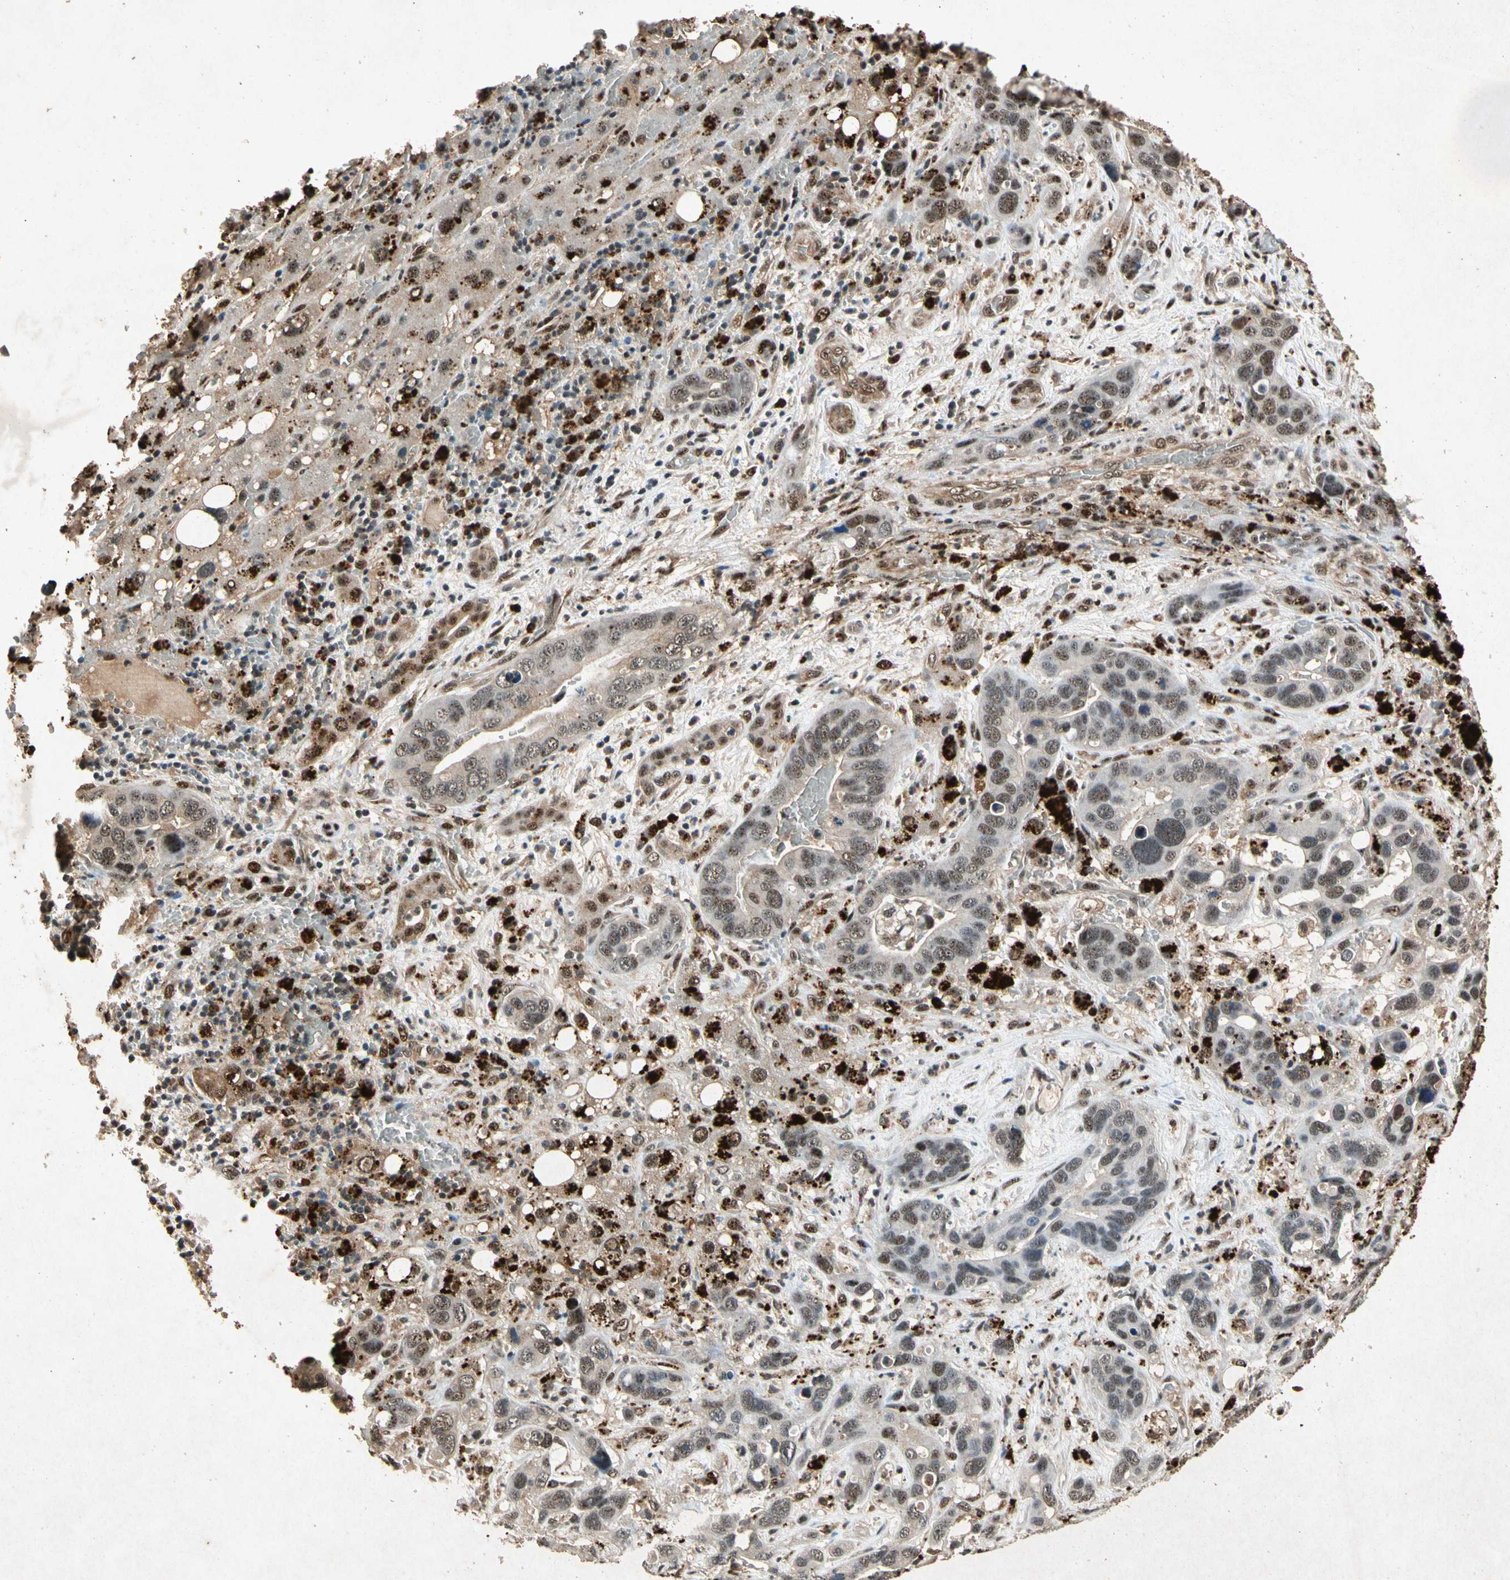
{"staining": {"intensity": "moderate", "quantity": ">75%", "location": "cytoplasmic/membranous,nuclear"}, "tissue": "liver cancer", "cell_type": "Tumor cells", "image_type": "cancer", "snomed": [{"axis": "morphology", "description": "Cholangiocarcinoma"}, {"axis": "topography", "description": "Liver"}], "caption": "Protein staining reveals moderate cytoplasmic/membranous and nuclear positivity in approximately >75% of tumor cells in liver cancer.", "gene": "PML", "patient": {"sex": "female", "age": 65}}